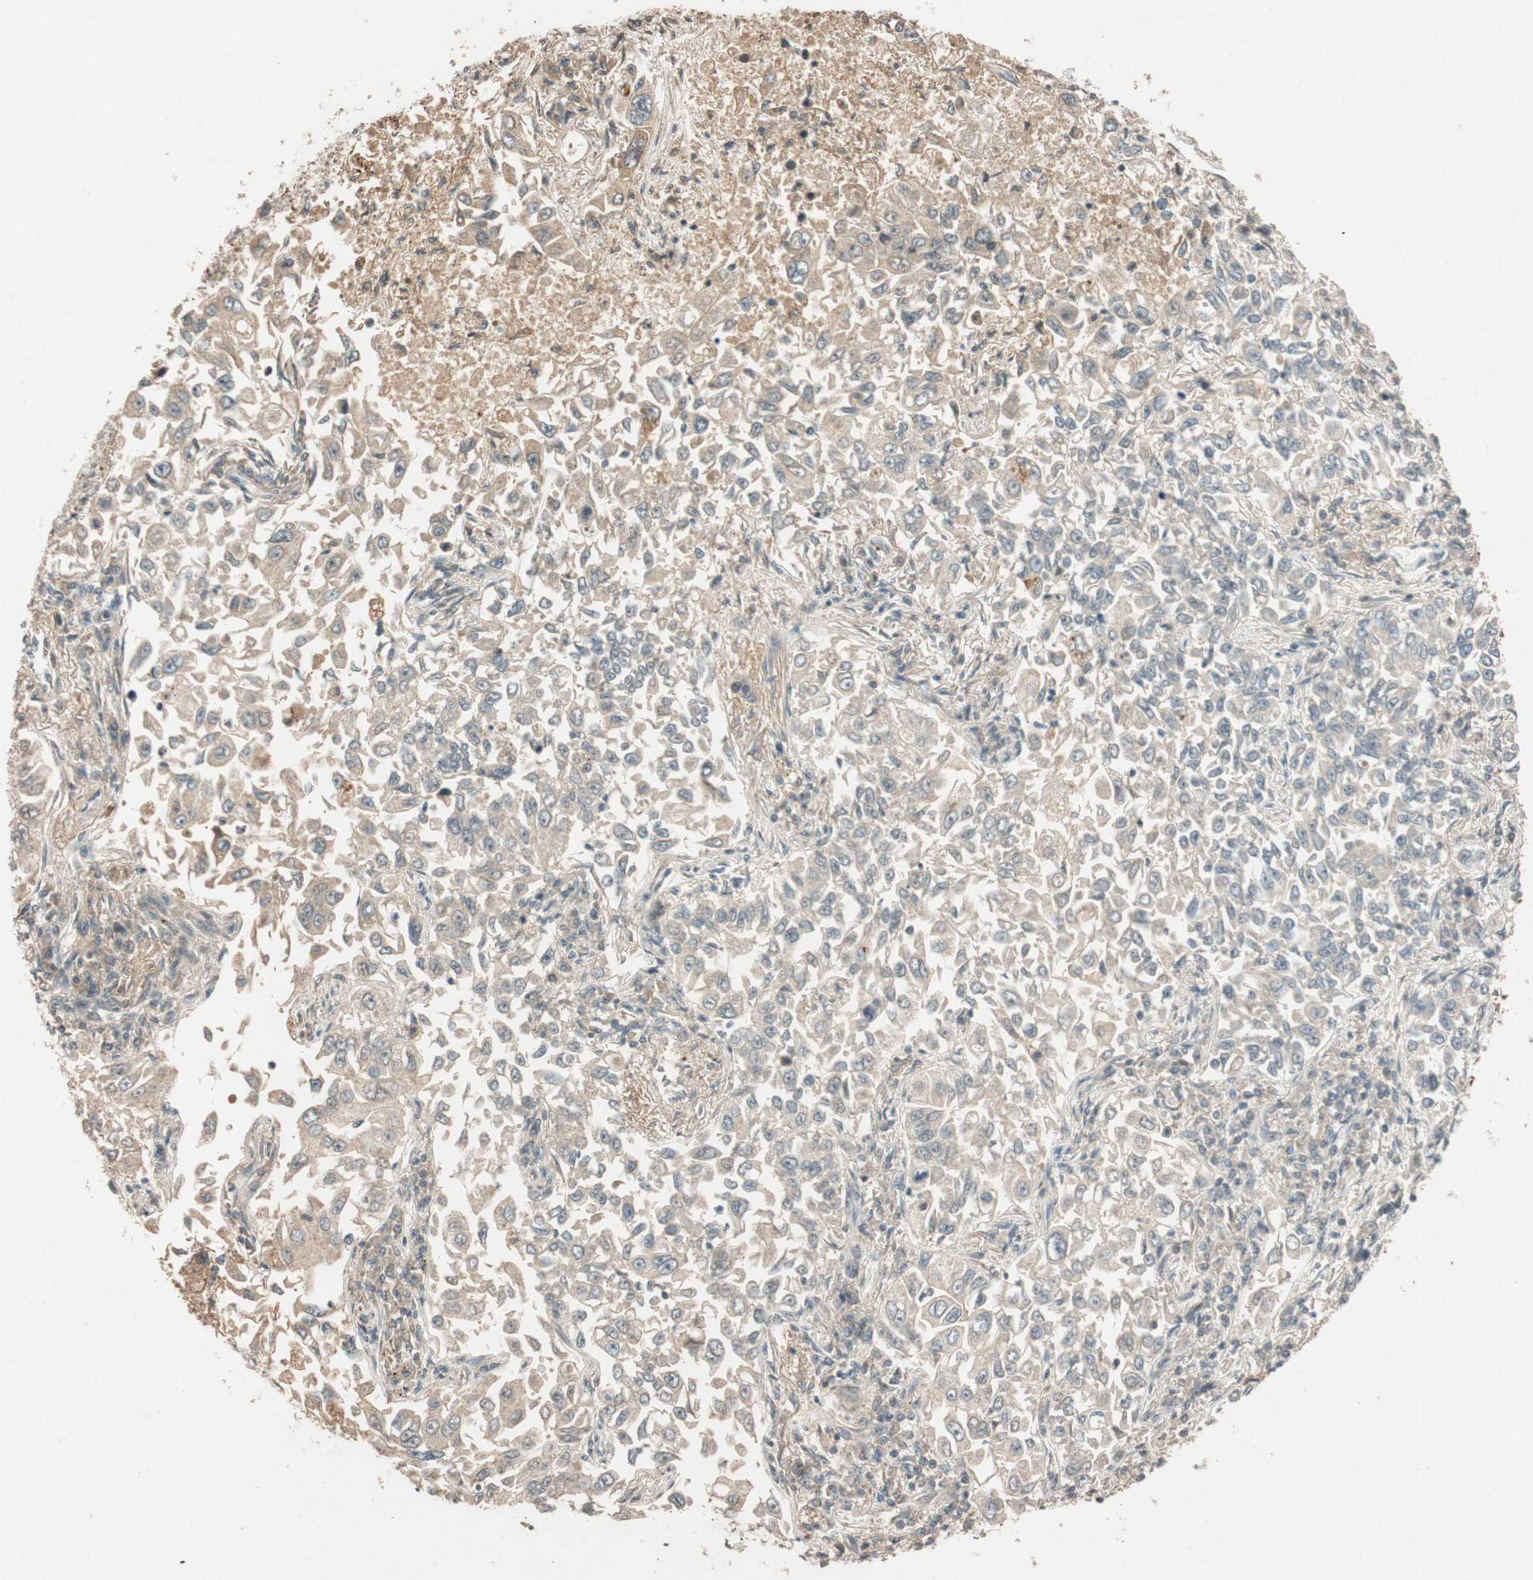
{"staining": {"intensity": "weak", "quantity": ">75%", "location": "cytoplasmic/membranous"}, "tissue": "lung cancer", "cell_type": "Tumor cells", "image_type": "cancer", "snomed": [{"axis": "morphology", "description": "Adenocarcinoma, NOS"}, {"axis": "topography", "description": "Lung"}], "caption": "IHC of lung adenocarcinoma displays low levels of weak cytoplasmic/membranous staining in about >75% of tumor cells.", "gene": "GLB1", "patient": {"sex": "male", "age": 84}}